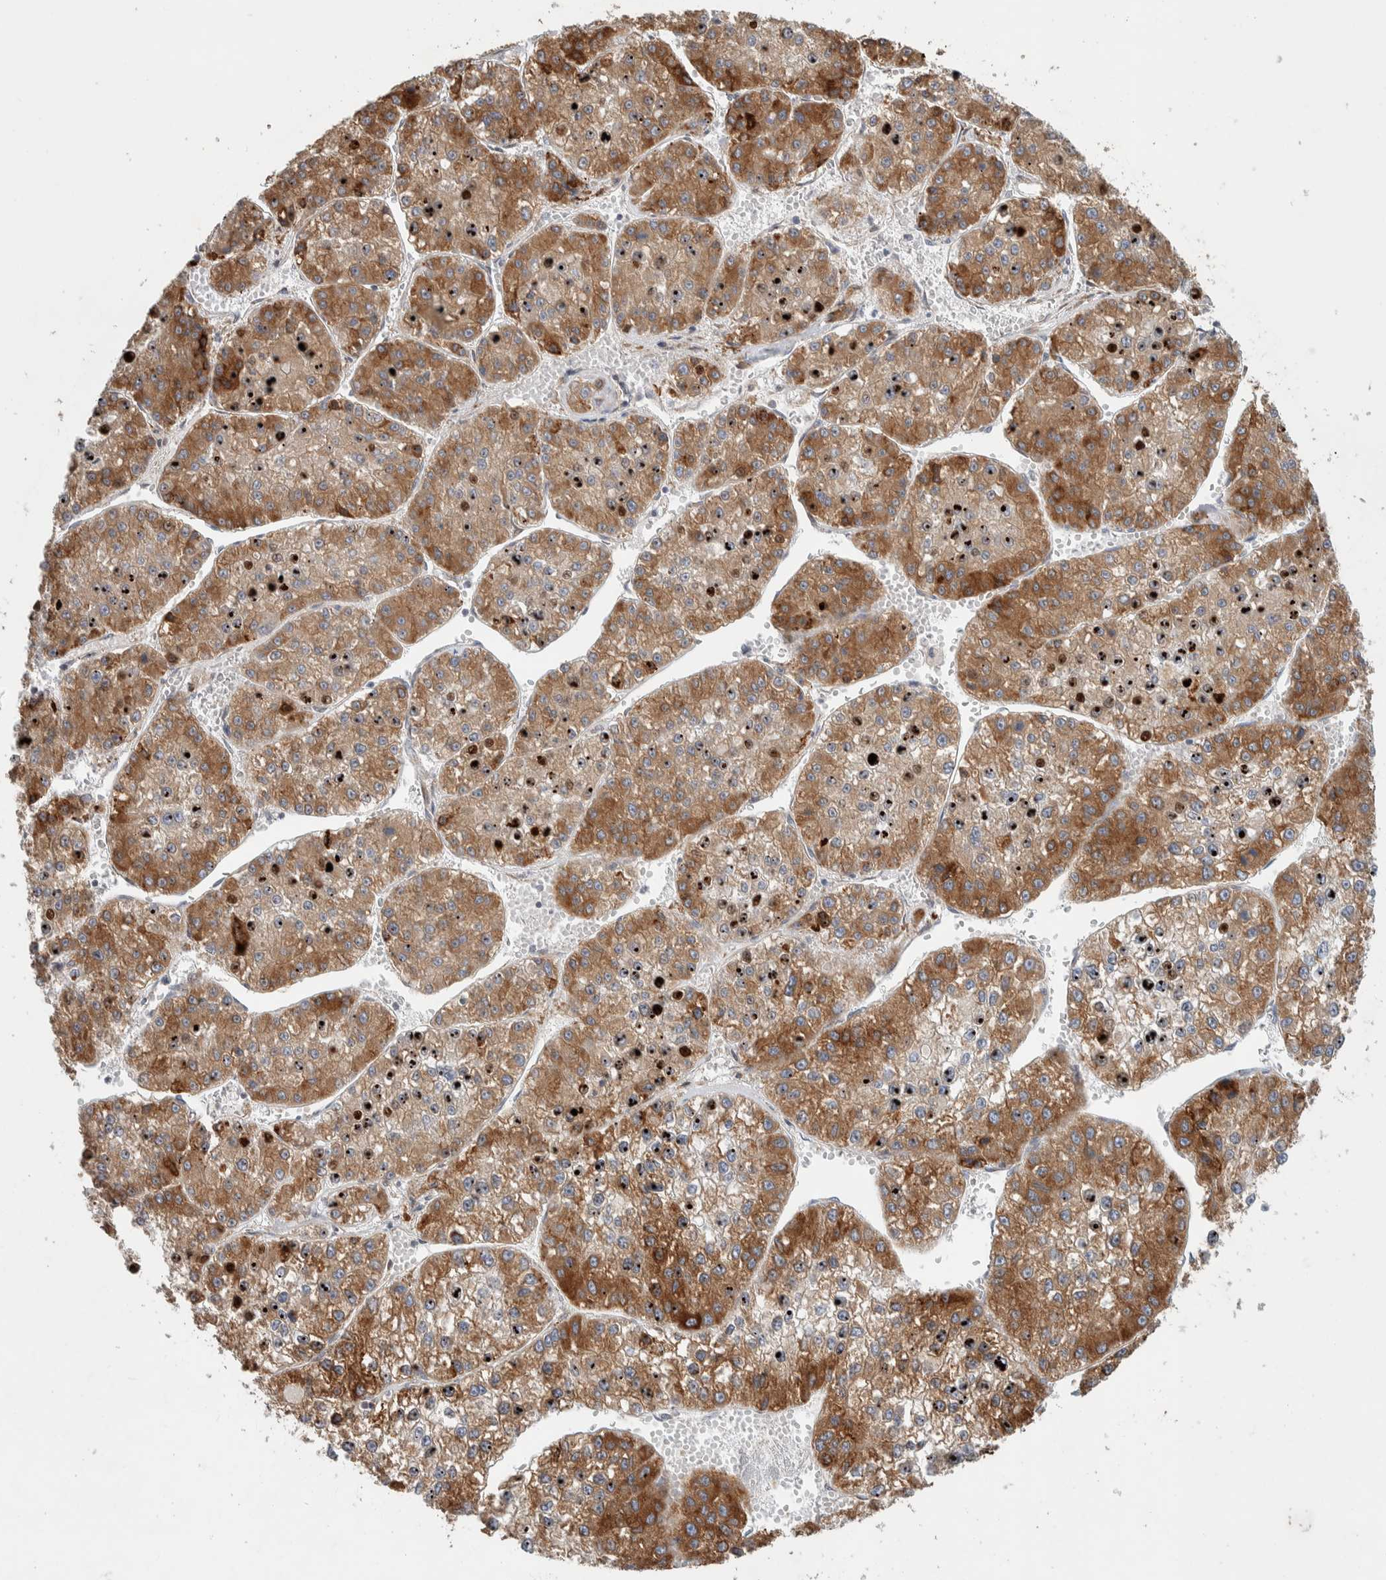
{"staining": {"intensity": "moderate", "quantity": ">75%", "location": "cytoplasmic/membranous,nuclear"}, "tissue": "liver cancer", "cell_type": "Tumor cells", "image_type": "cancer", "snomed": [{"axis": "morphology", "description": "Carcinoma, Hepatocellular, NOS"}, {"axis": "topography", "description": "Liver"}], "caption": "This histopathology image shows IHC staining of liver cancer (hepatocellular carcinoma), with medium moderate cytoplasmic/membranous and nuclear positivity in approximately >75% of tumor cells.", "gene": "ADCY8", "patient": {"sex": "female", "age": 73}}